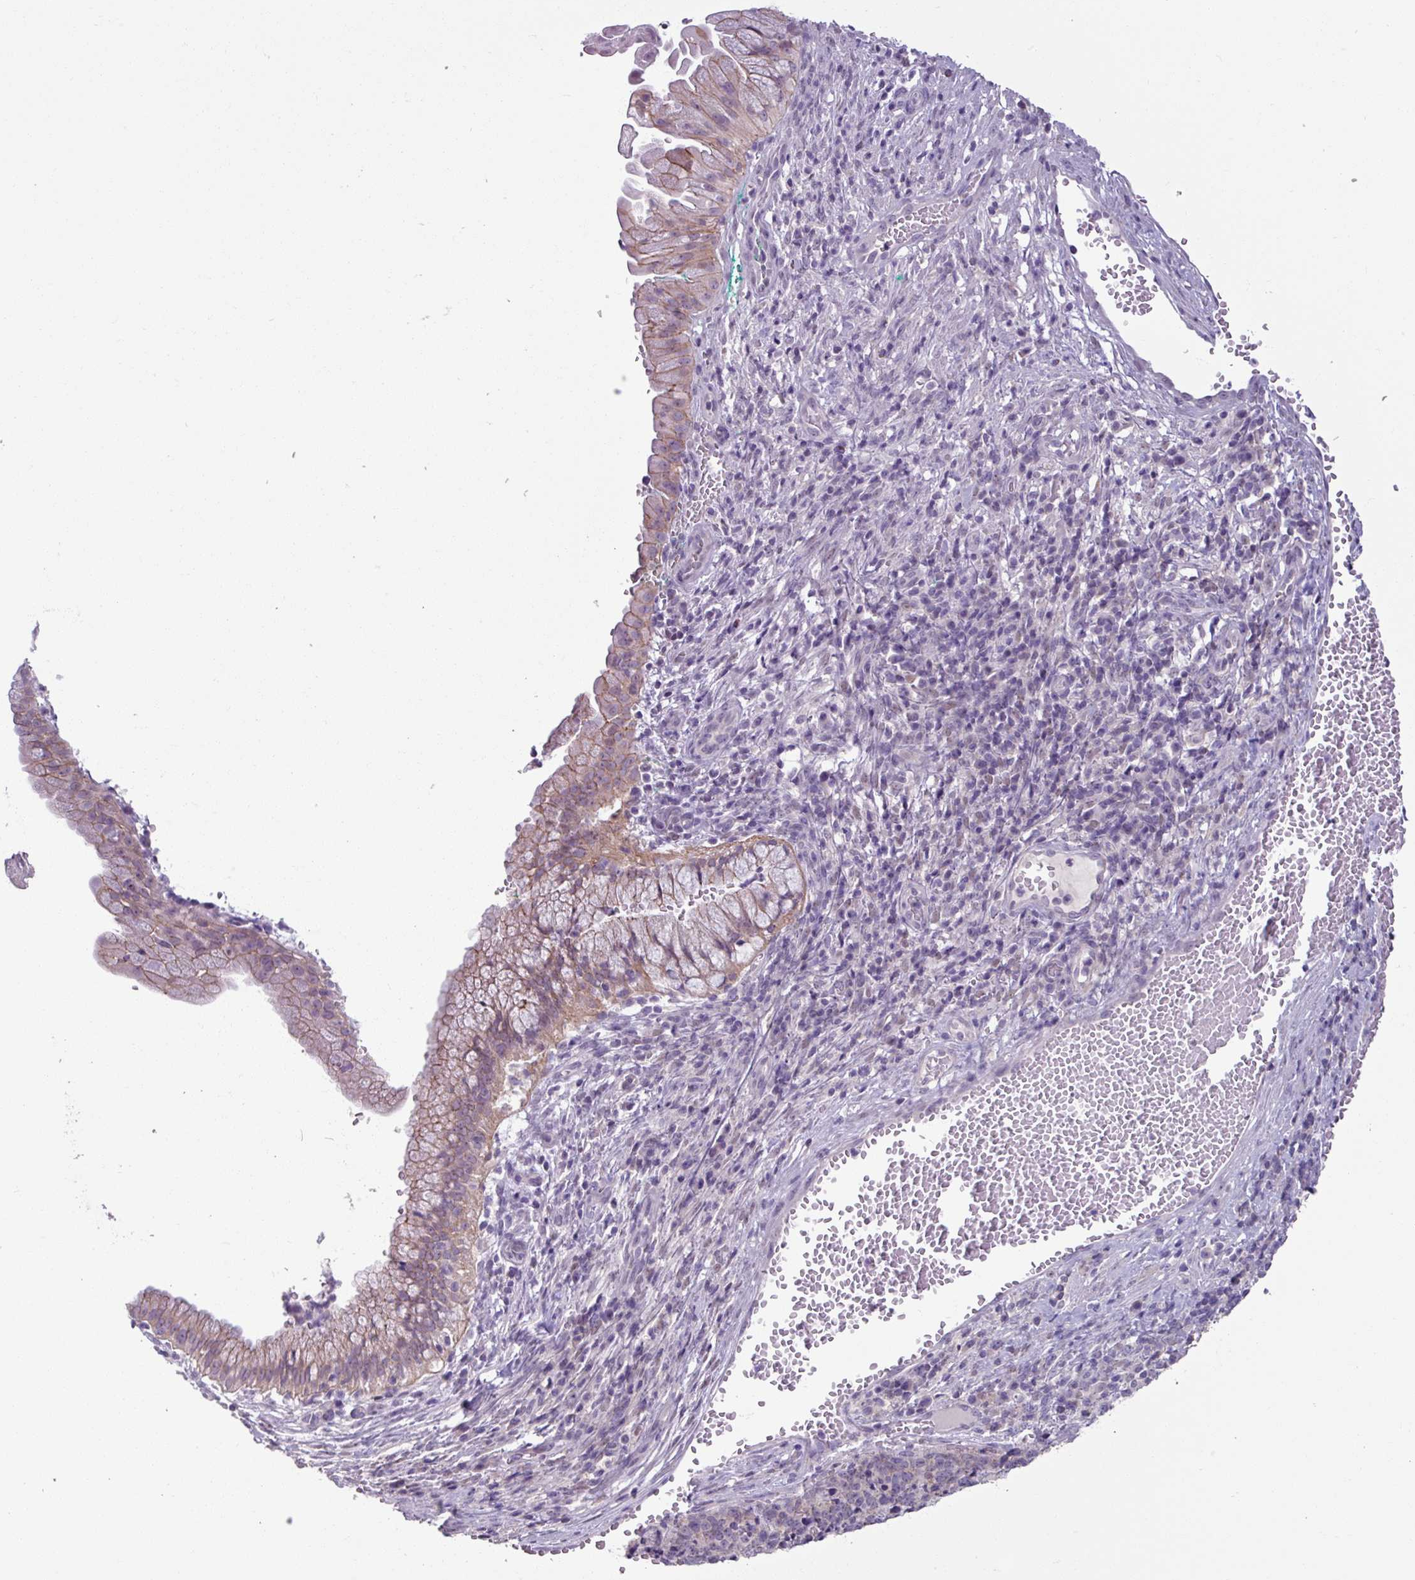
{"staining": {"intensity": "weak", "quantity": "25%-75%", "location": "cytoplasmic/membranous"}, "tissue": "cervical cancer", "cell_type": "Tumor cells", "image_type": "cancer", "snomed": [{"axis": "morphology", "description": "Squamous cell carcinoma, NOS"}, {"axis": "topography", "description": "Cervix"}], "caption": "Immunohistochemistry (DAB (3,3'-diaminobenzidine)) staining of cervical cancer (squamous cell carcinoma) shows weak cytoplasmic/membranous protein expression in approximately 25%-75% of tumor cells. (IHC, brightfield microscopy, high magnification).", "gene": "PNMA6A", "patient": {"sex": "female", "age": 29}}